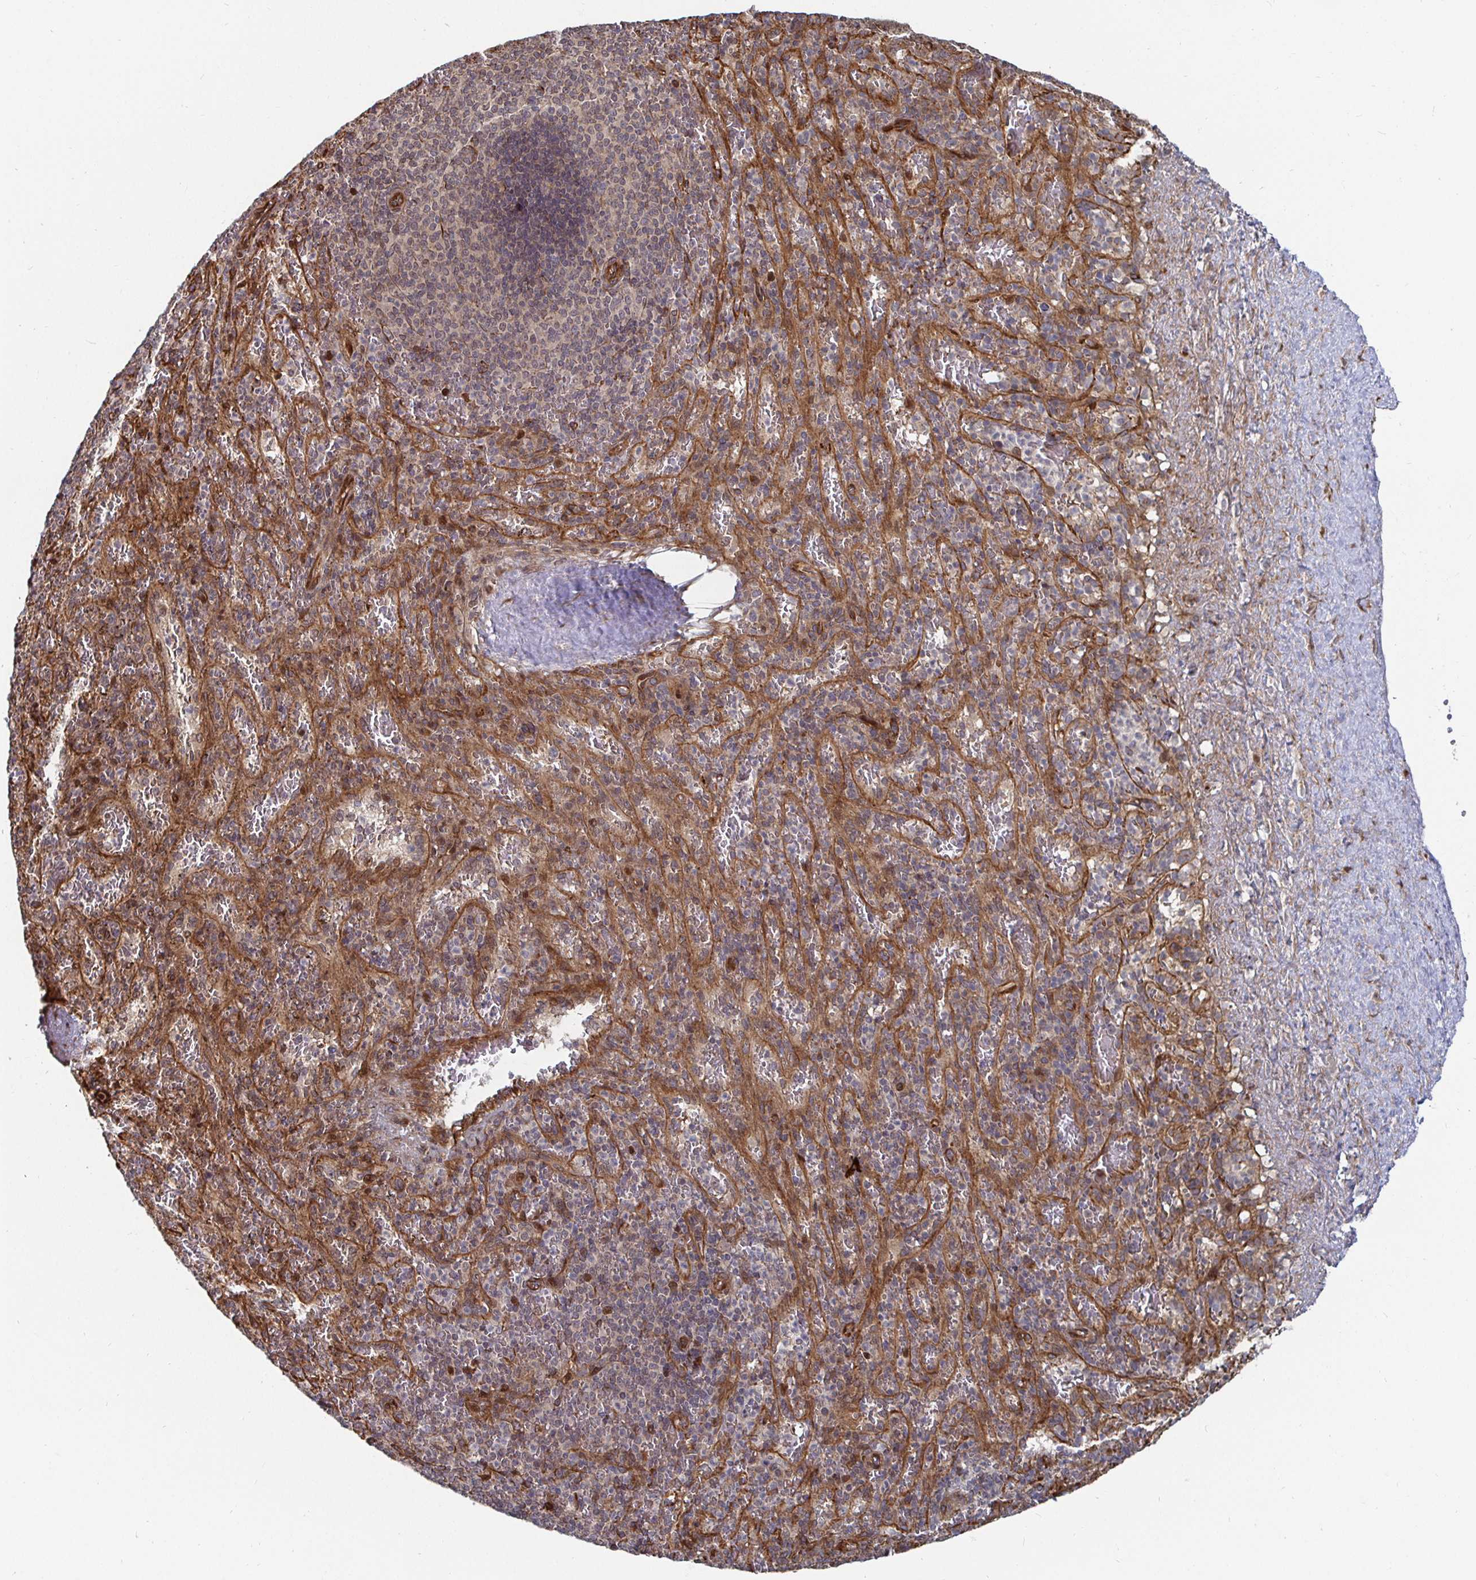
{"staining": {"intensity": "negative", "quantity": "none", "location": "none"}, "tissue": "spleen", "cell_type": "Cells in red pulp", "image_type": "normal", "snomed": [{"axis": "morphology", "description": "Normal tissue, NOS"}, {"axis": "topography", "description": "Spleen"}], "caption": "Spleen stained for a protein using IHC displays no expression cells in red pulp.", "gene": "TBKBP1", "patient": {"sex": "male", "age": 57}}